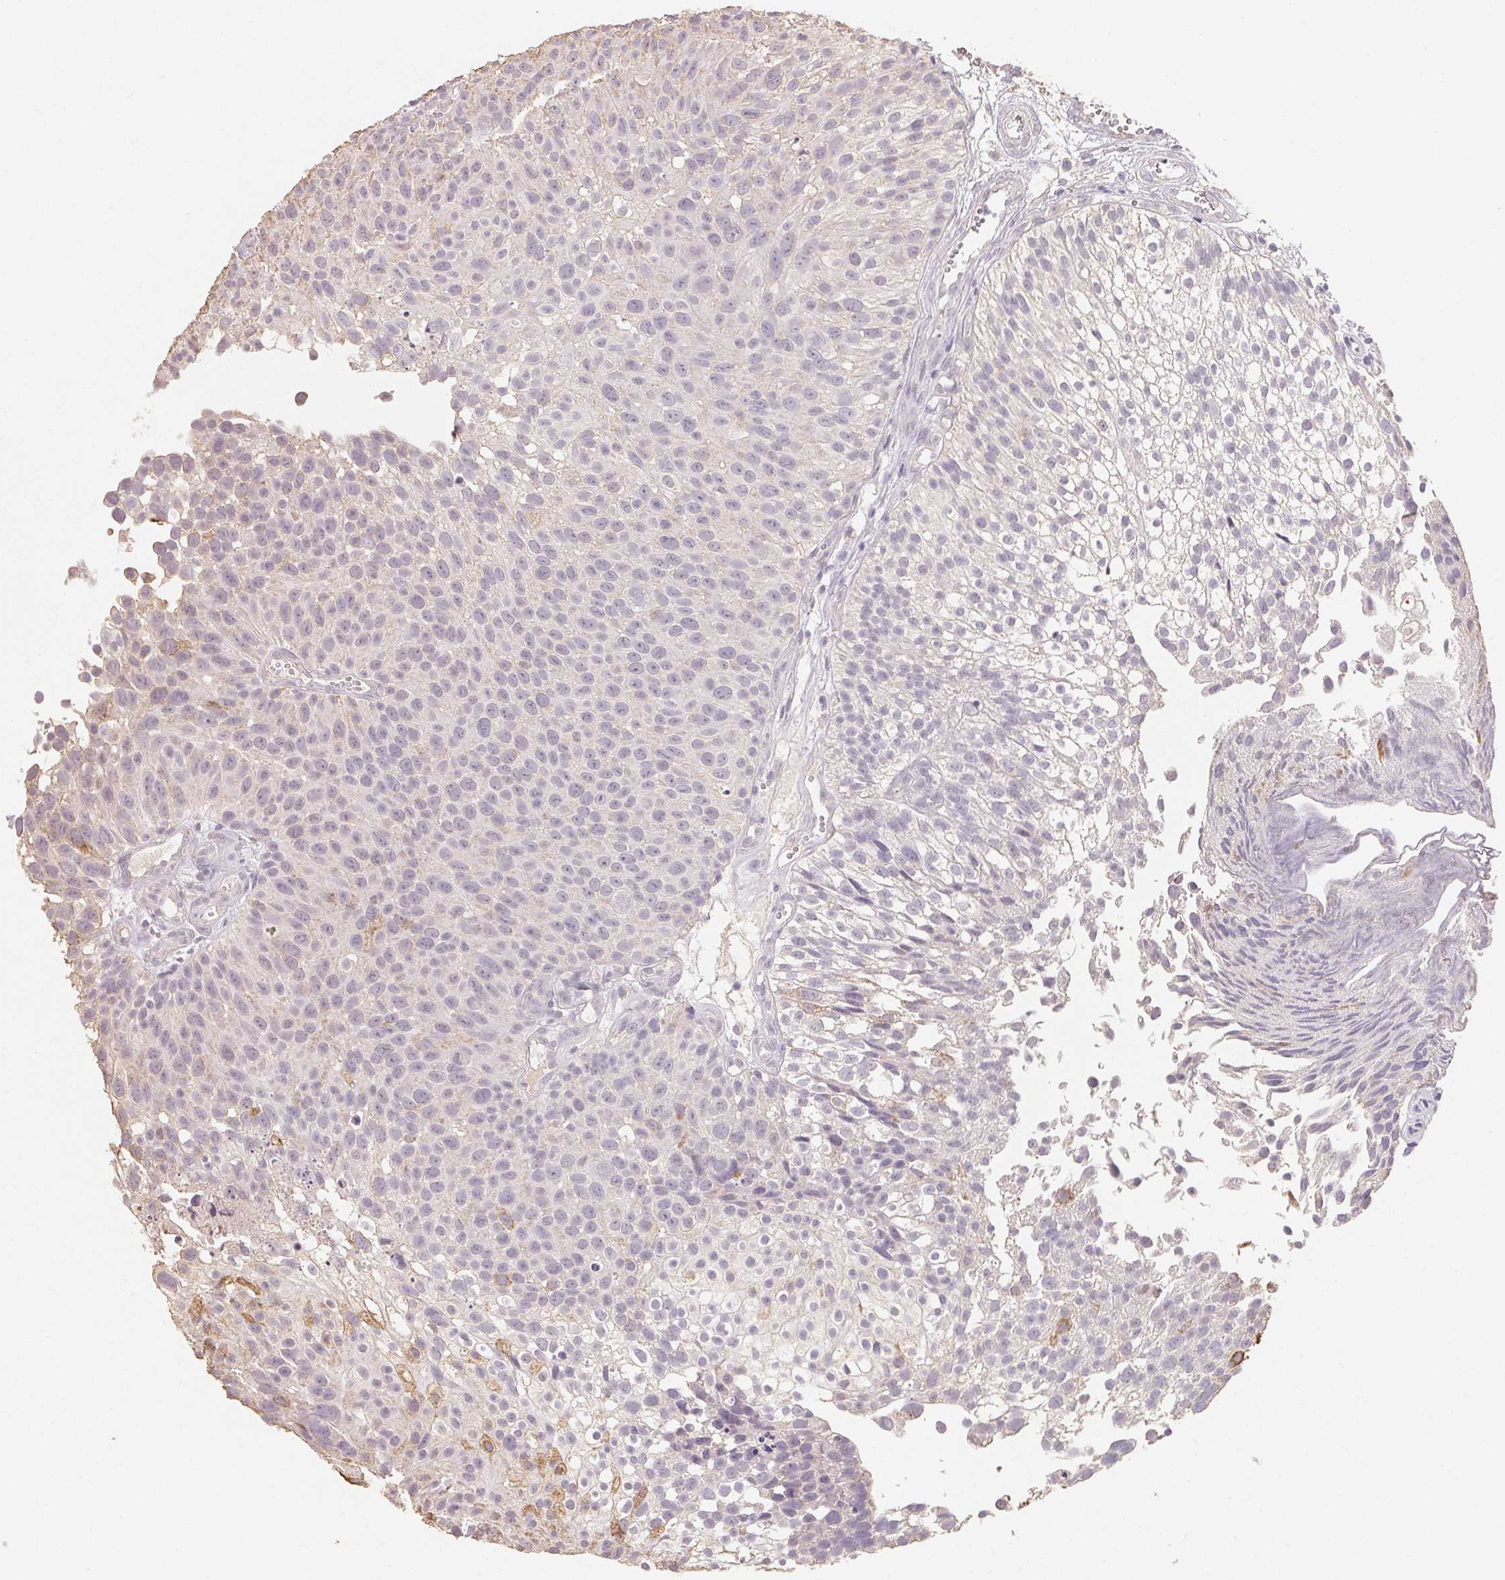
{"staining": {"intensity": "negative", "quantity": "none", "location": "none"}, "tissue": "urothelial cancer", "cell_type": "Tumor cells", "image_type": "cancer", "snomed": [{"axis": "morphology", "description": "Urothelial carcinoma, Low grade"}, {"axis": "topography", "description": "Urinary bladder"}], "caption": "A high-resolution image shows immunohistochemistry staining of low-grade urothelial carcinoma, which demonstrates no significant staining in tumor cells.", "gene": "MAP7D2", "patient": {"sex": "male", "age": 70}}